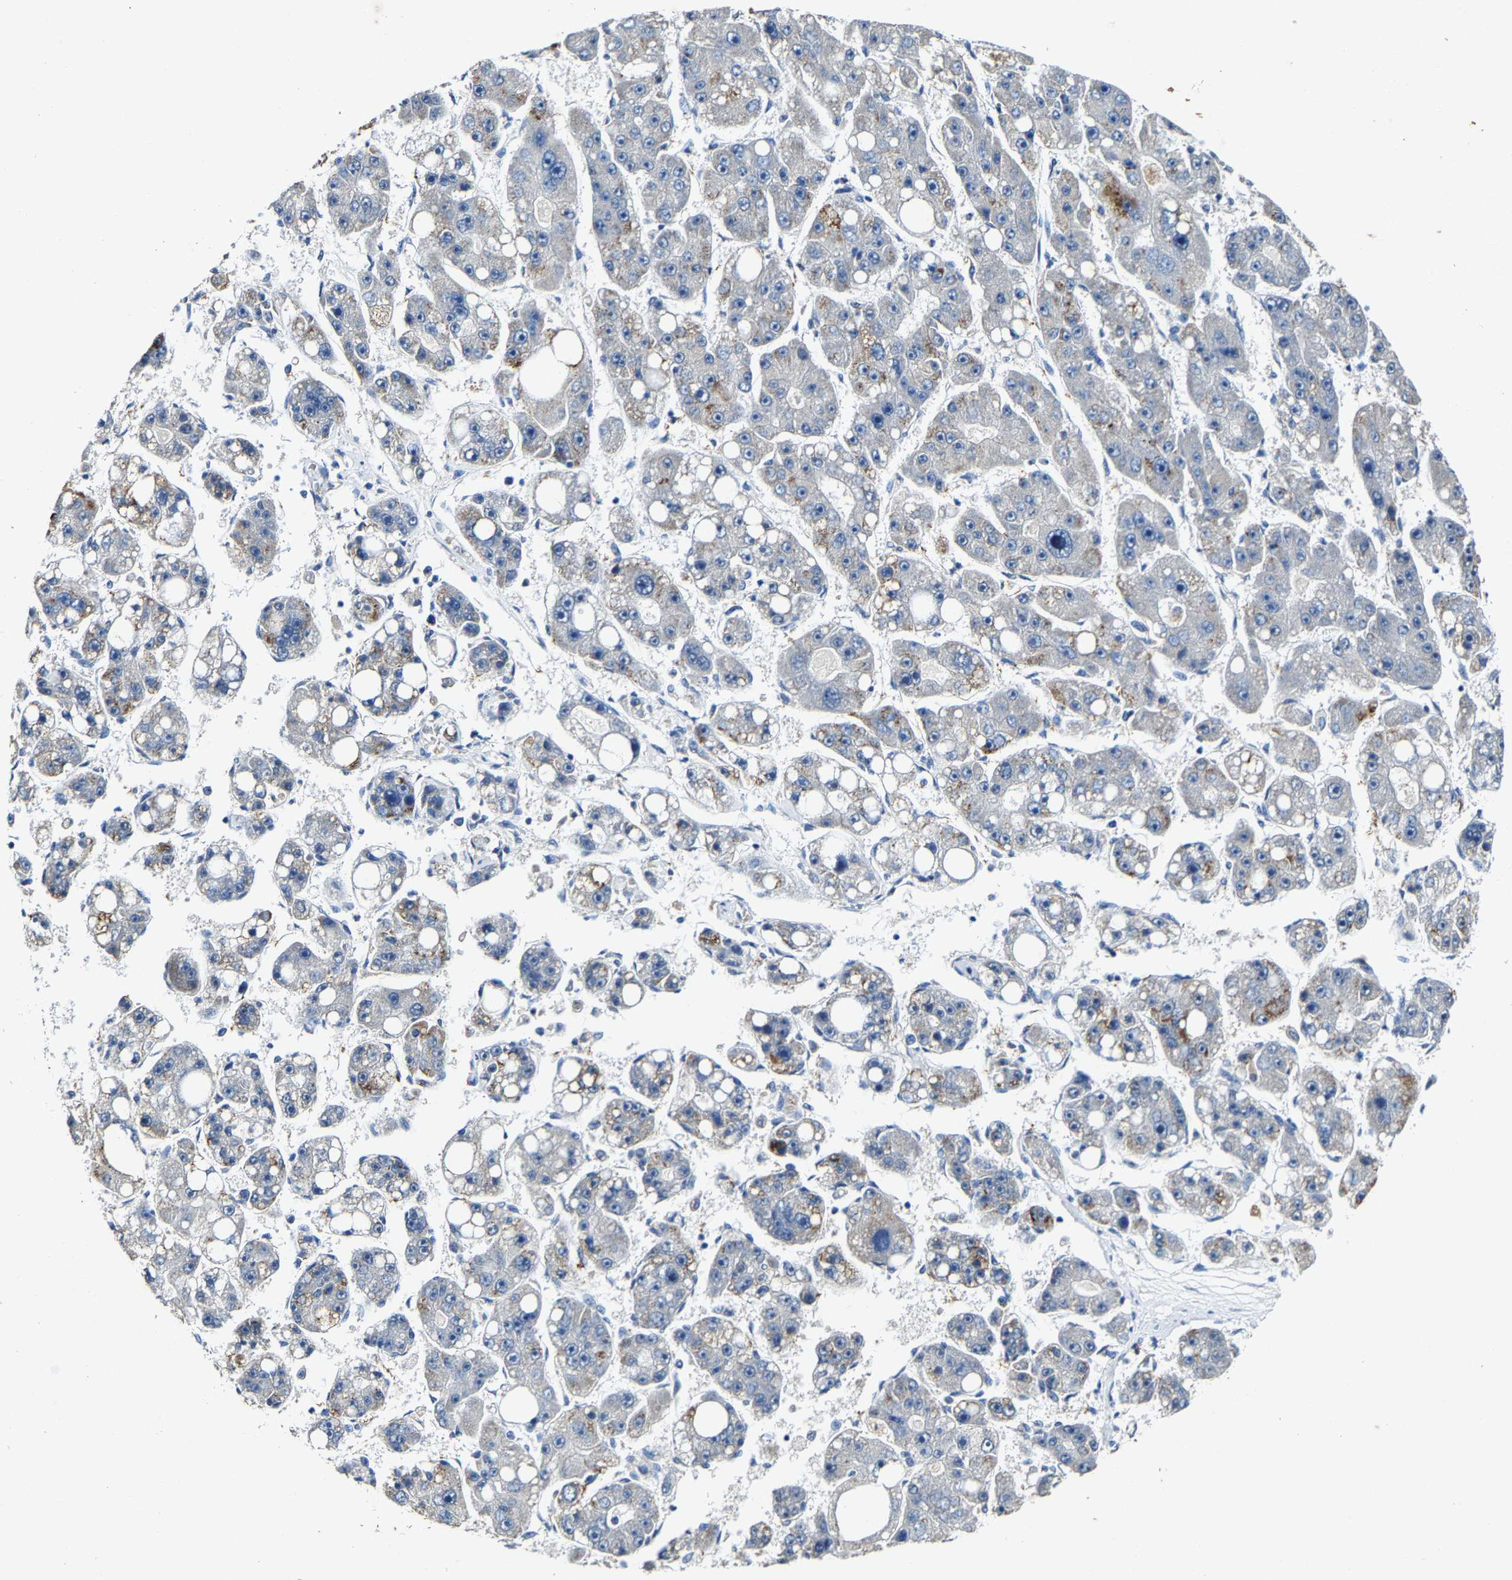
{"staining": {"intensity": "moderate", "quantity": "<25%", "location": "cytoplasmic/membranous"}, "tissue": "liver cancer", "cell_type": "Tumor cells", "image_type": "cancer", "snomed": [{"axis": "morphology", "description": "Carcinoma, Hepatocellular, NOS"}, {"axis": "topography", "description": "Liver"}], "caption": "Protein analysis of hepatocellular carcinoma (liver) tissue shows moderate cytoplasmic/membranous staining in approximately <25% of tumor cells. (Brightfield microscopy of DAB IHC at high magnification).", "gene": "SLC25A25", "patient": {"sex": "female", "age": 61}}